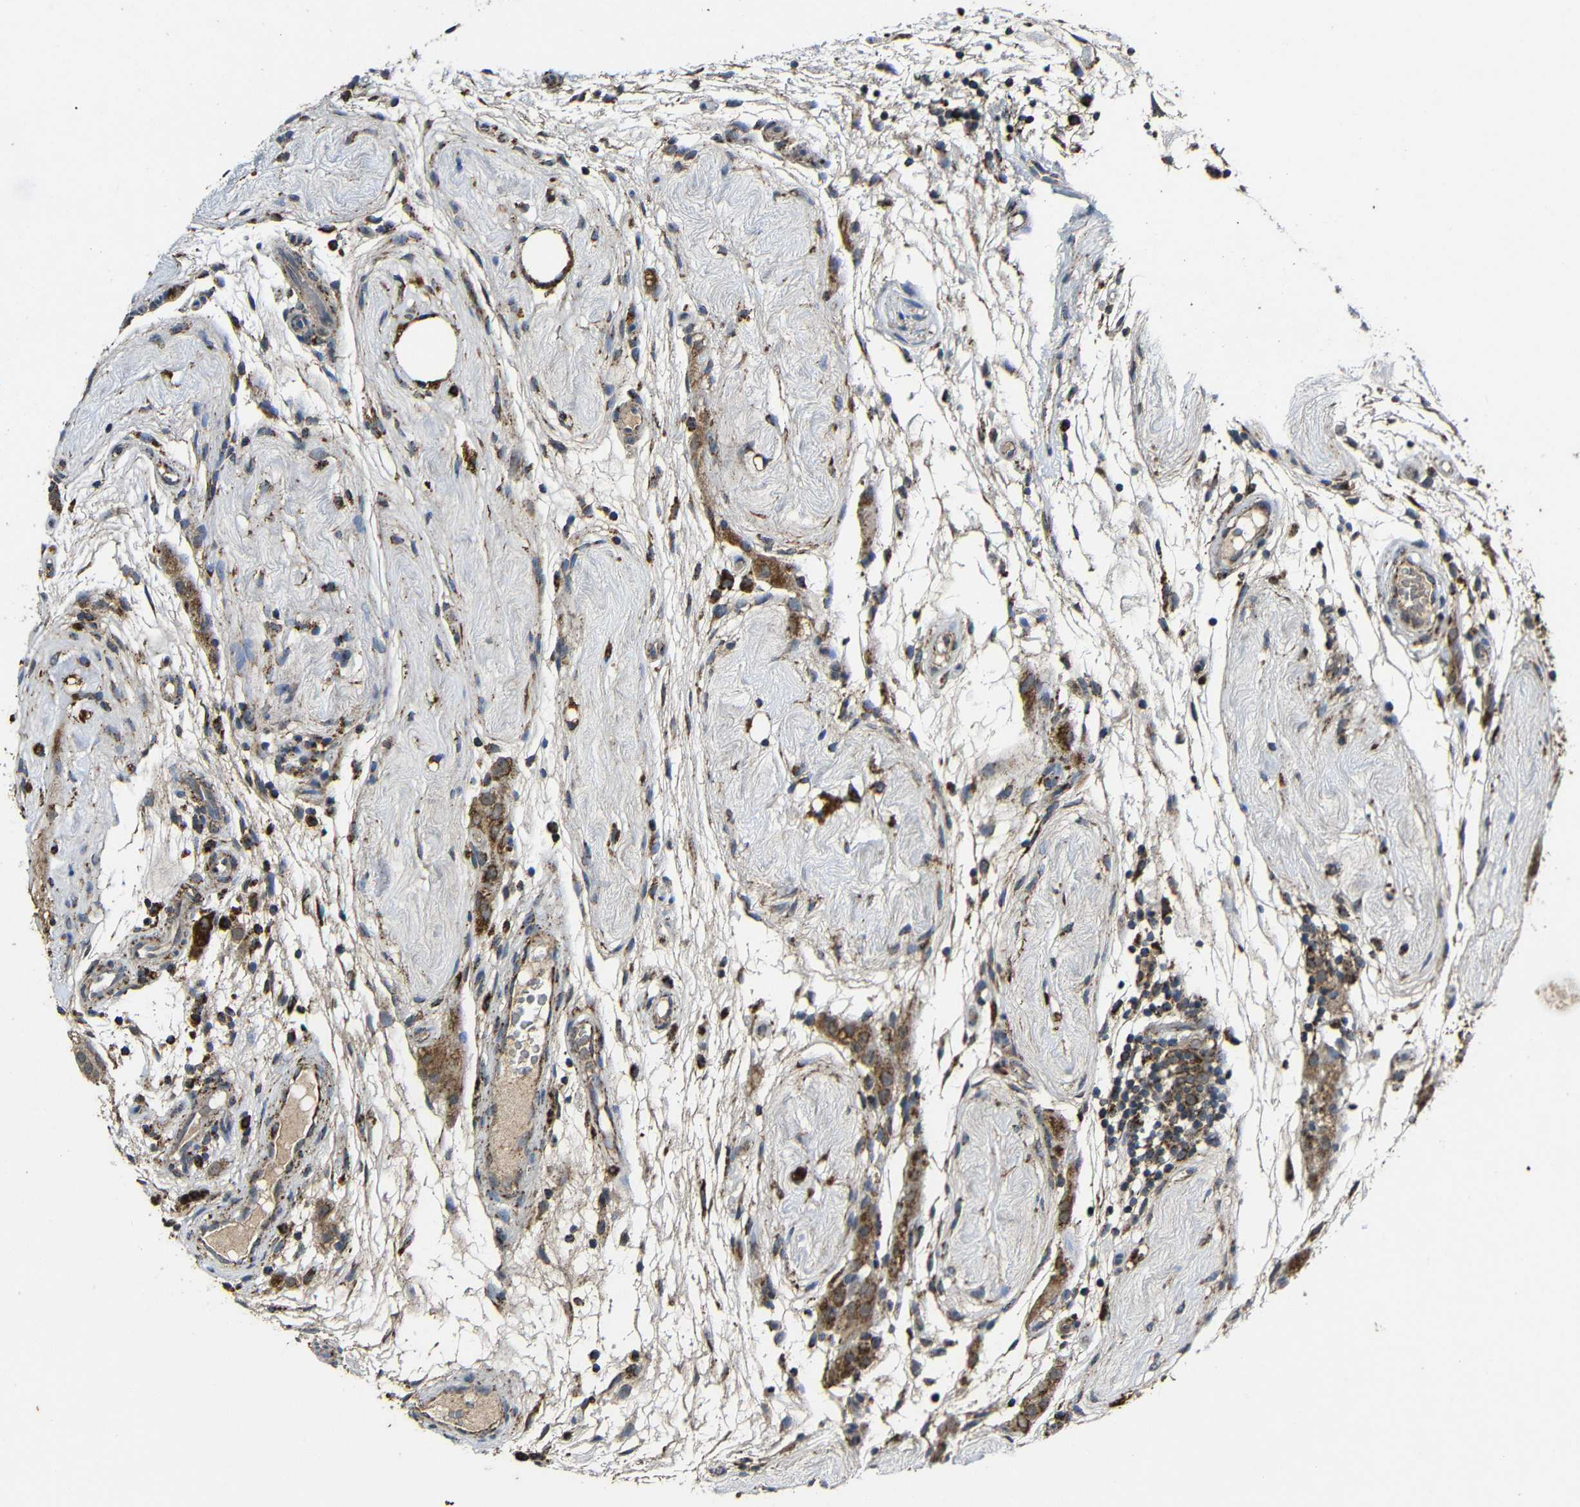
{"staining": {"intensity": "moderate", "quantity": ">75%", "location": "cytoplasmic/membranous"}, "tissue": "testis cancer", "cell_type": "Tumor cells", "image_type": "cancer", "snomed": [{"axis": "morphology", "description": "Seminoma, NOS"}, {"axis": "topography", "description": "Testis"}], "caption": "Seminoma (testis) stained for a protein exhibits moderate cytoplasmic/membranous positivity in tumor cells.", "gene": "ATP5F1A", "patient": {"sex": "male", "age": 43}}